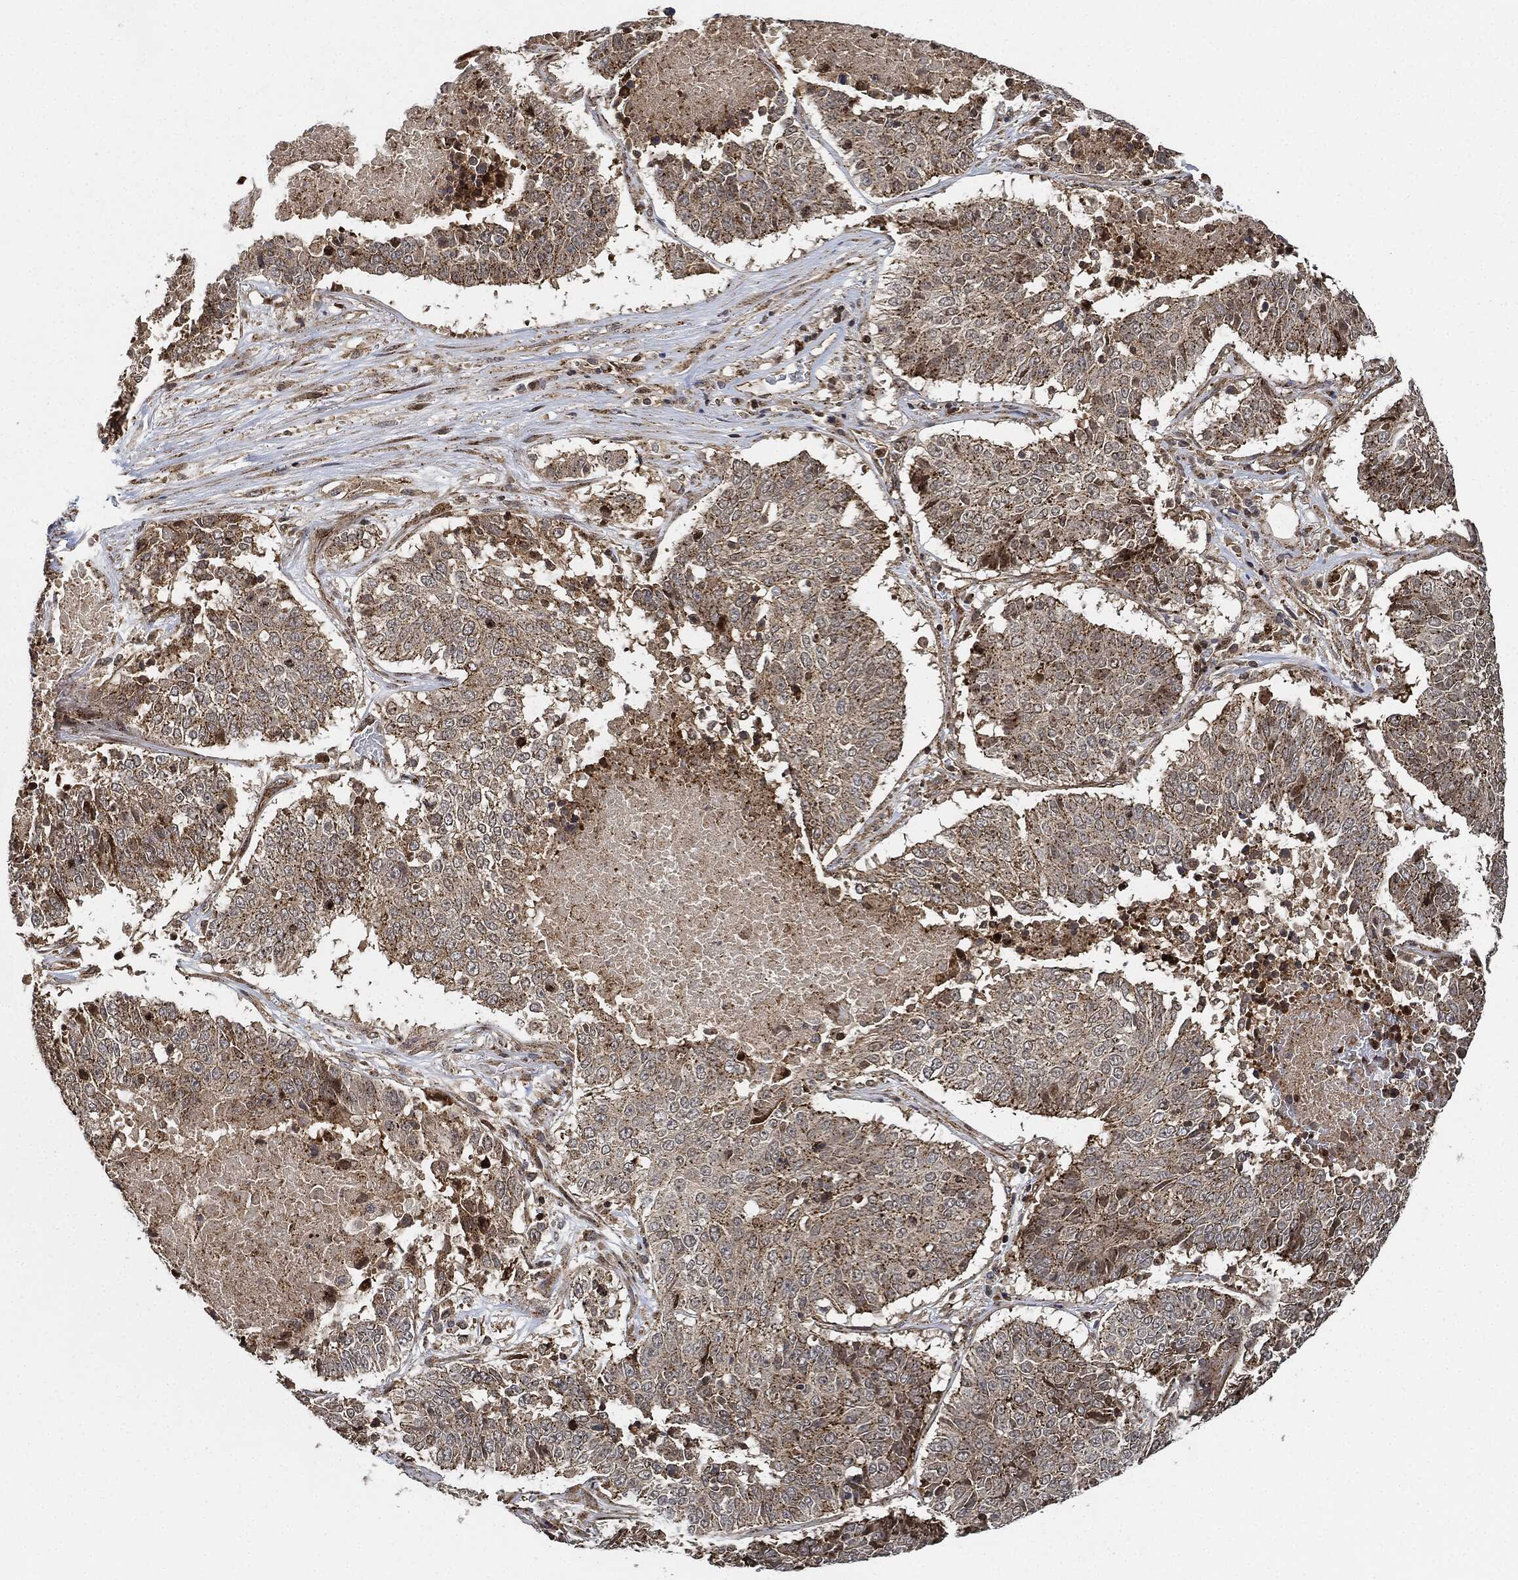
{"staining": {"intensity": "moderate", "quantity": "25%-75%", "location": "cytoplasmic/membranous"}, "tissue": "lung cancer", "cell_type": "Tumor cells", "image_type": "cancer", "snomed": [{"axis": "morphology", "description": "Squamous cell carcinoma, NOS"}, {"axis": "topography", "description": "Lung"}], "caption": "Lung cancer stained for a protein (brown) displays moderate cytoplasmic/membranous positive positivity in approximately 25%-75% of tumor cells.", "gene": "MAP3K3", "patient": {"sex": "male", "age": 64}}